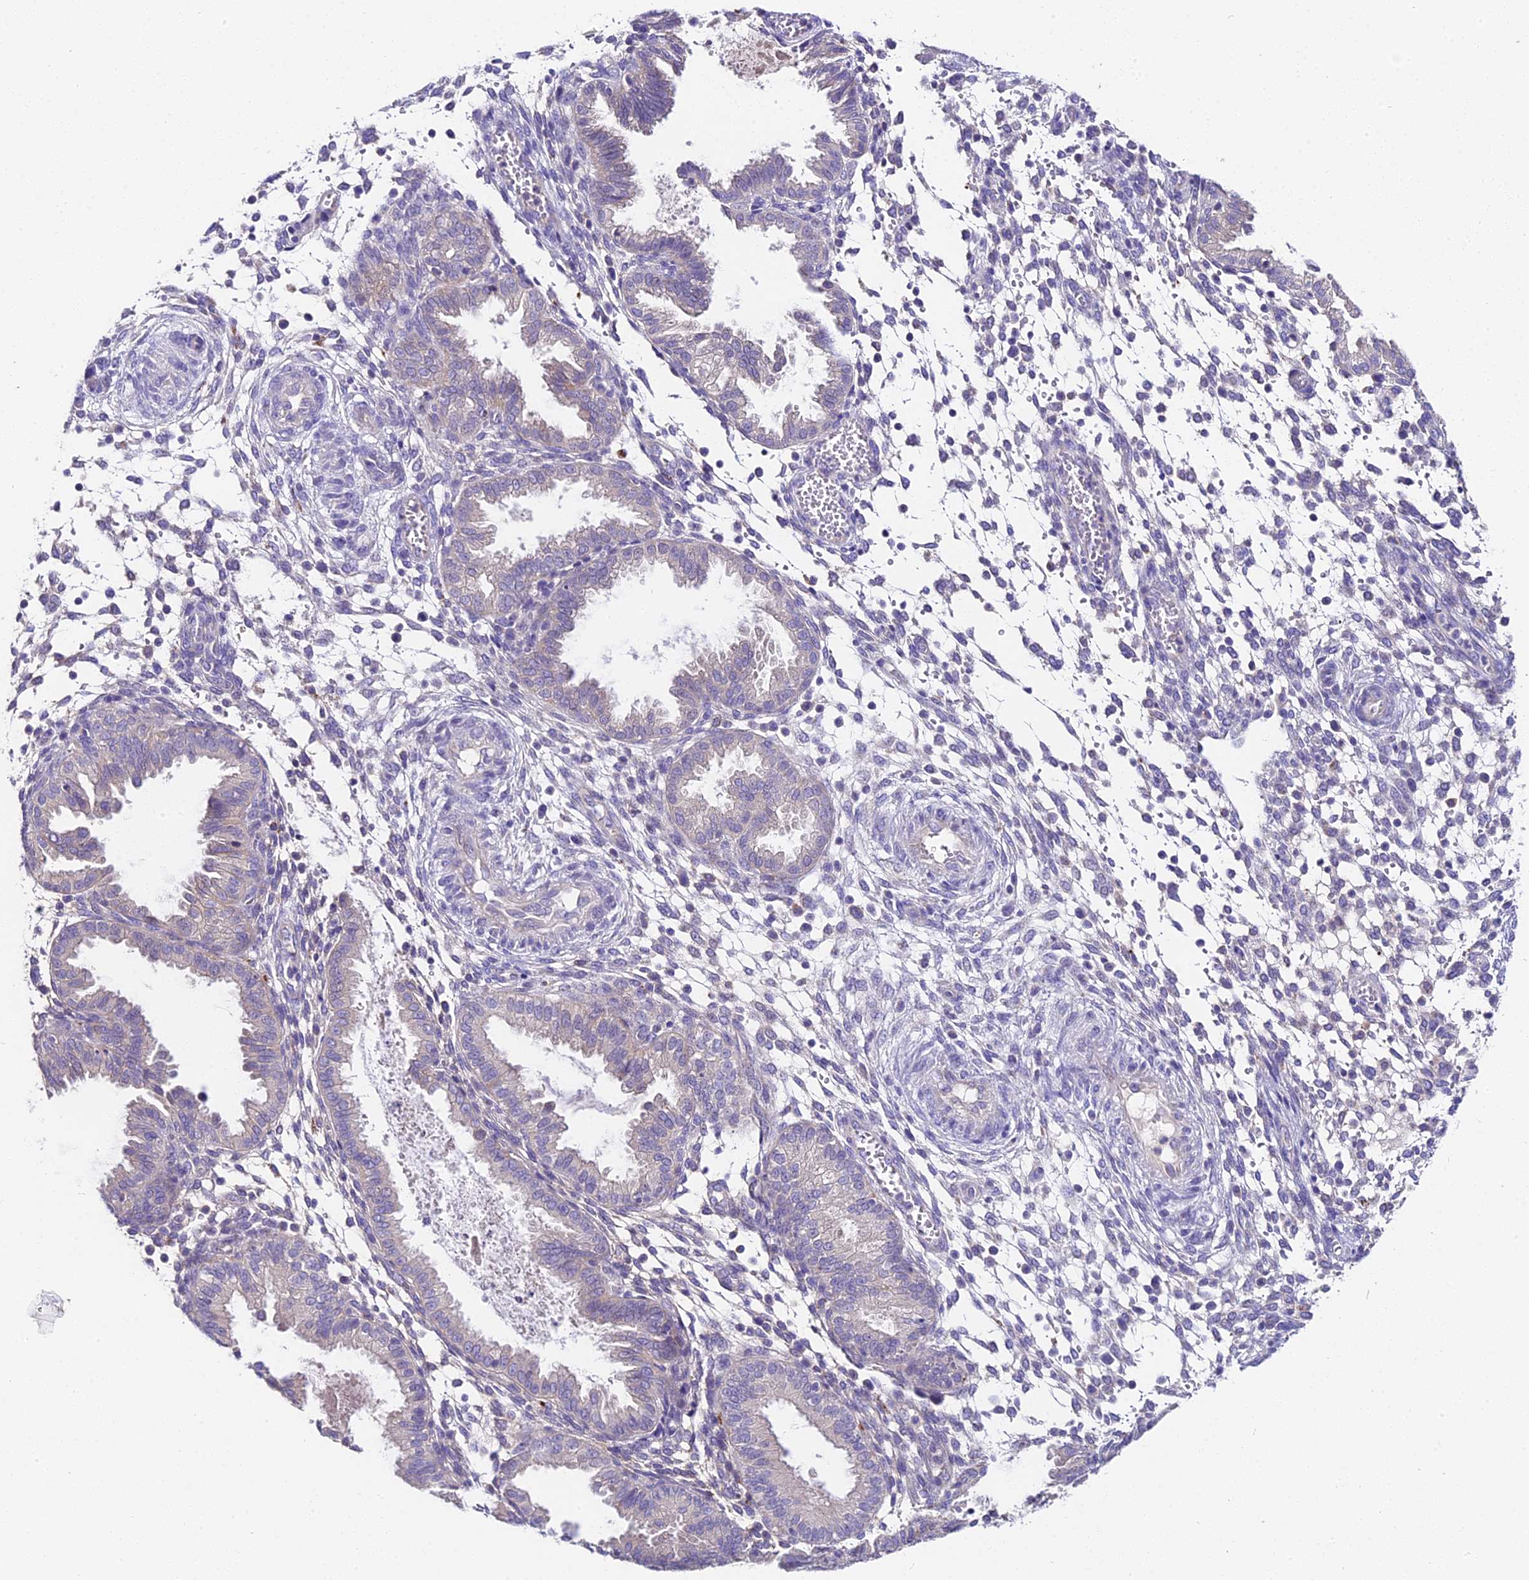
{"staining": {"intensity": "negative", "quantity": "none", "location": "none"}, "tissue": "endometrium", "cell_type": "Cells in endometrial stroma", "image_type": "normal", "snomed": [{"axis": "morphology", "description": "Normal tissue, NOS"}, {"axis": "topography", "description": "Endometrium"}], "caption": "Immunohistochemistry of normal endometrium reveals no expression in cells in endometrial stroma.", "gene": "LYPD6", "patient": {"sex": "female", "age": 33}}